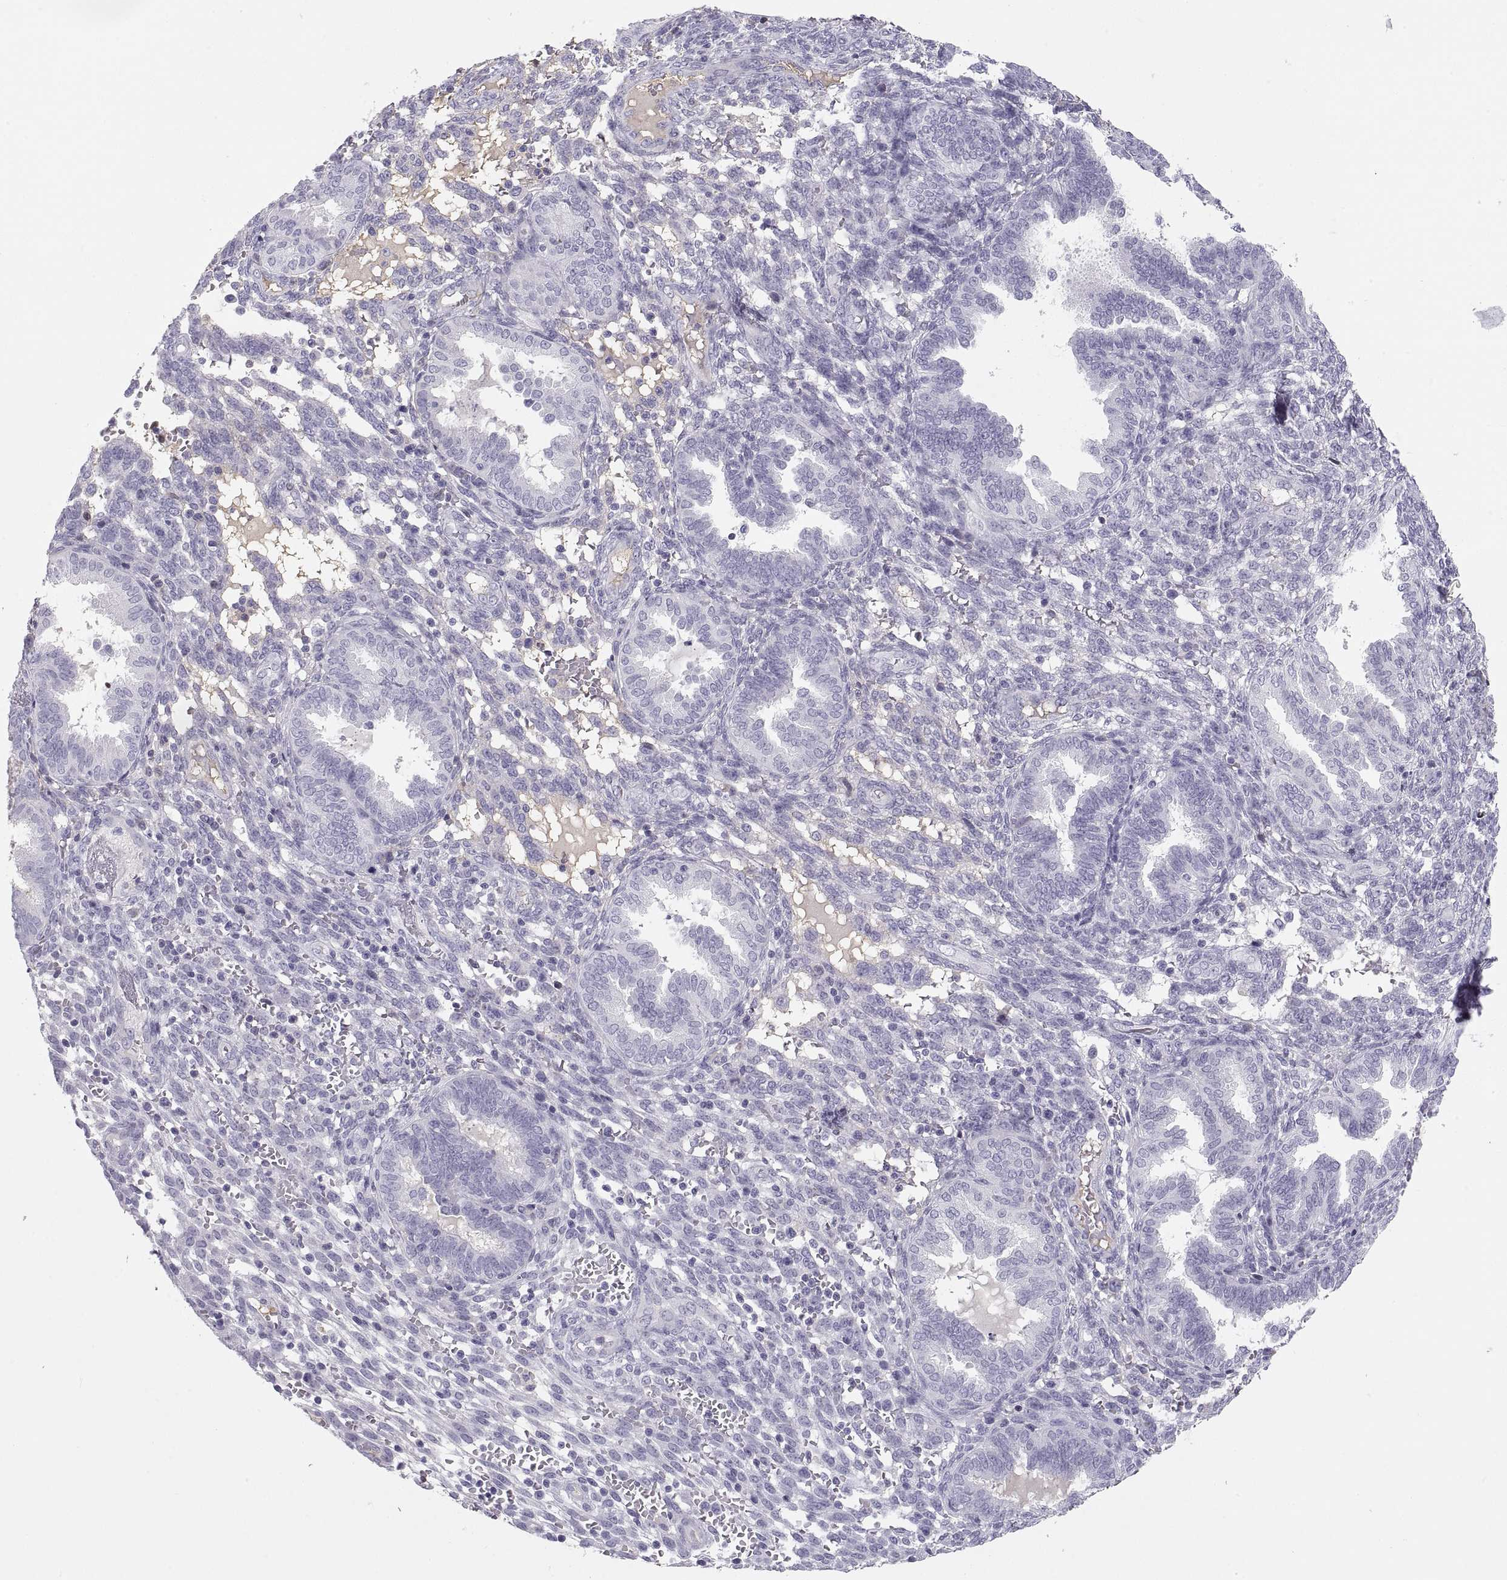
{"staining": {"intensity": "negative", "quantity": "none", "location": "none"}, "tissue": "endometrium", "cell_type": "Cells in endometrial stroma", "image_type": "normal", "snomed": [{"axis": "morphology", "description": "Normal tissue, NOS"}, {"axis": "topography", "description": "Endometrium"}], "caption": "High magnification brightfield microscopy of unremarkable endometrium stained with DAB (3,3'-diaminobenzidine) (brown) and counterstained with hematoxylin (blue): cells in endometrial stroma show no significant positivity.", "gene": "MAGEB2", "patient": {"sex": "female", "age": 42}}